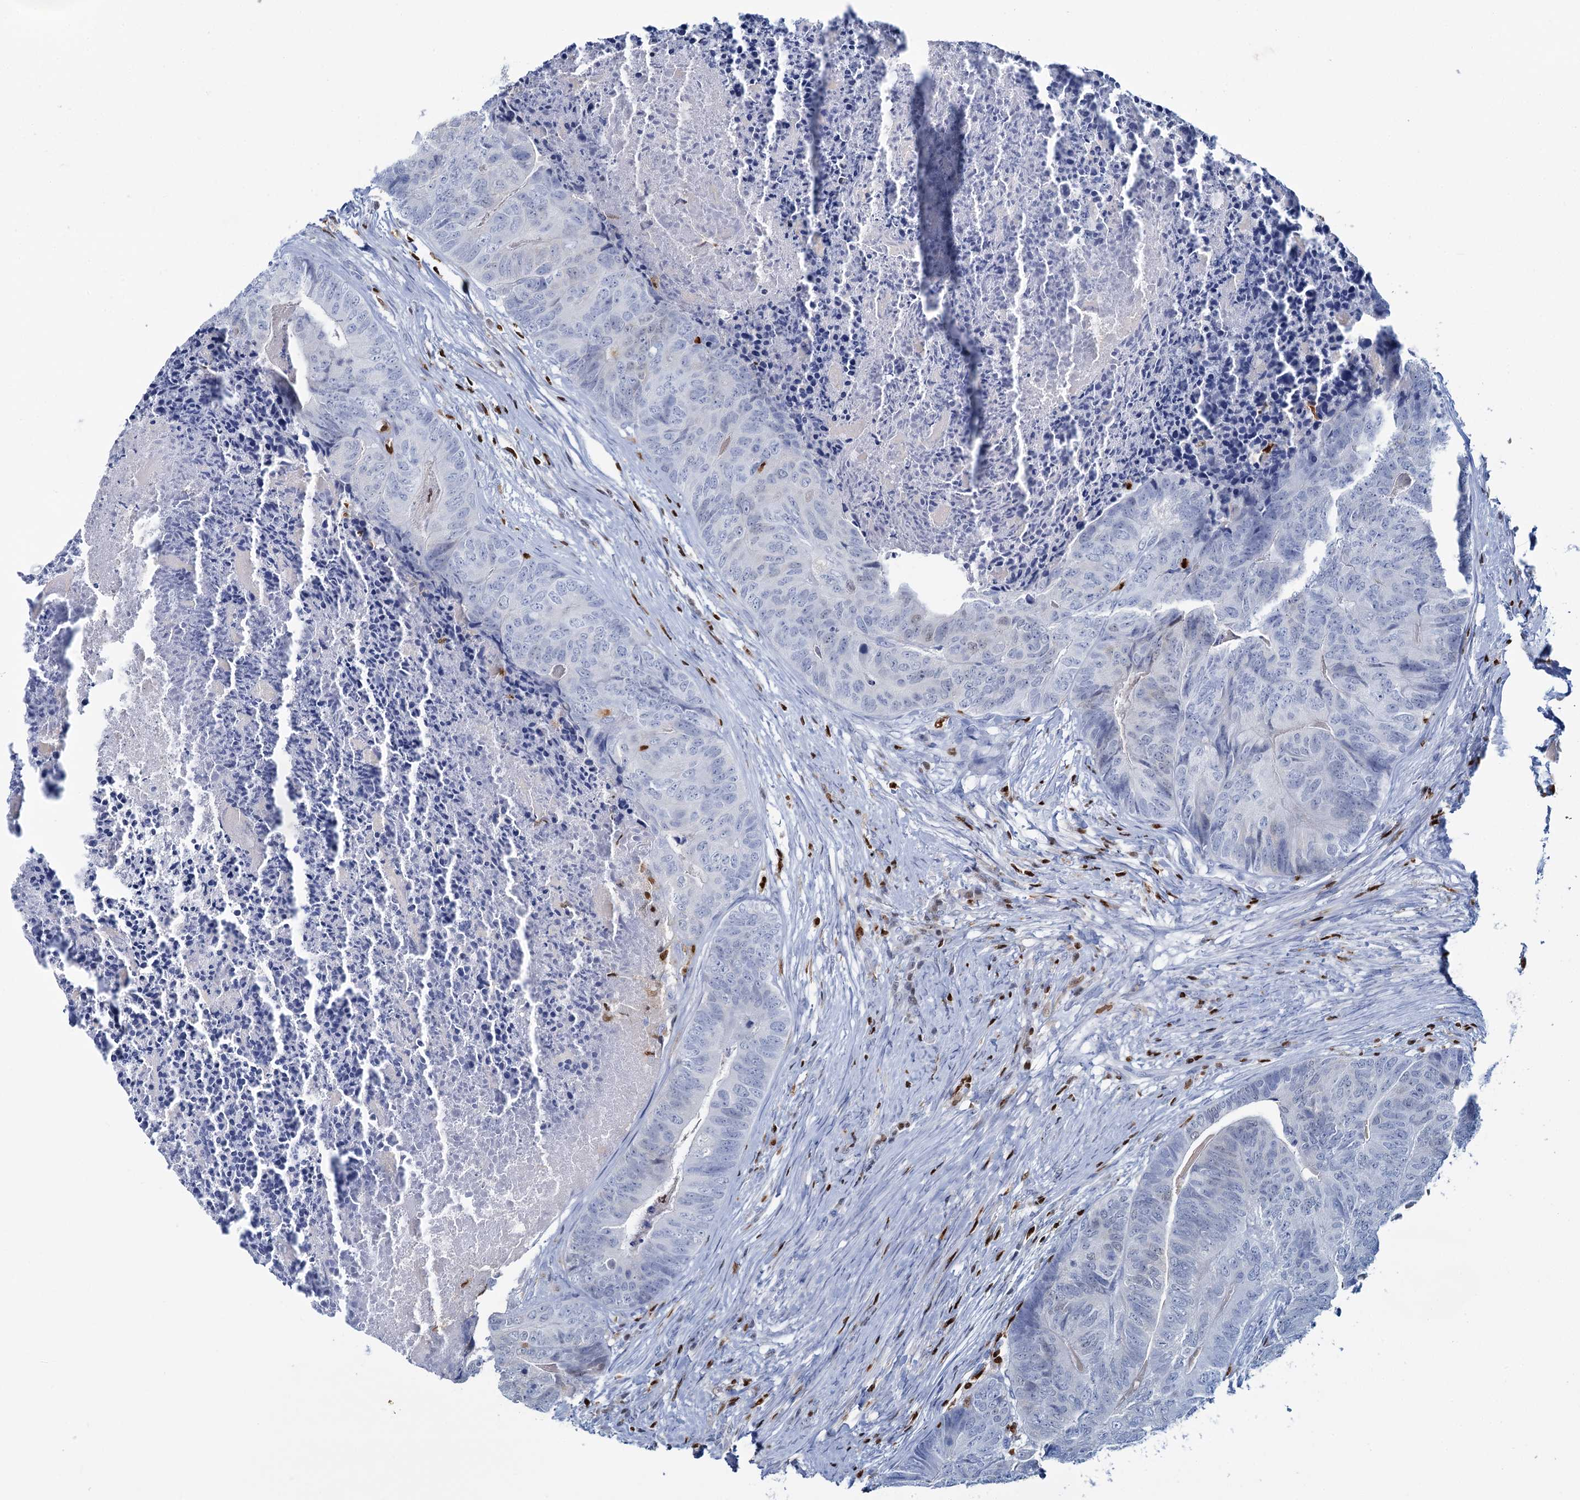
{"staining": {"intensity": "moderate", "quantity": "<25%", "location": "nuclear"}, "tissue": "colorectal cancer", "cell_type": "Tumor cells", "image_type": "cancer", "snomed": [{"axis": "morphology", "description": "Adenocarcinoma, NOS"}, {"axis": "topography", "description": "Colon"}], "caption": "Colorectal cancer stained with a brown dye displays moderate nuclear positive staining in about <25% of tumor cells.", "gene": "CELF2", "patient": {"sex": "female", "age": 67}}